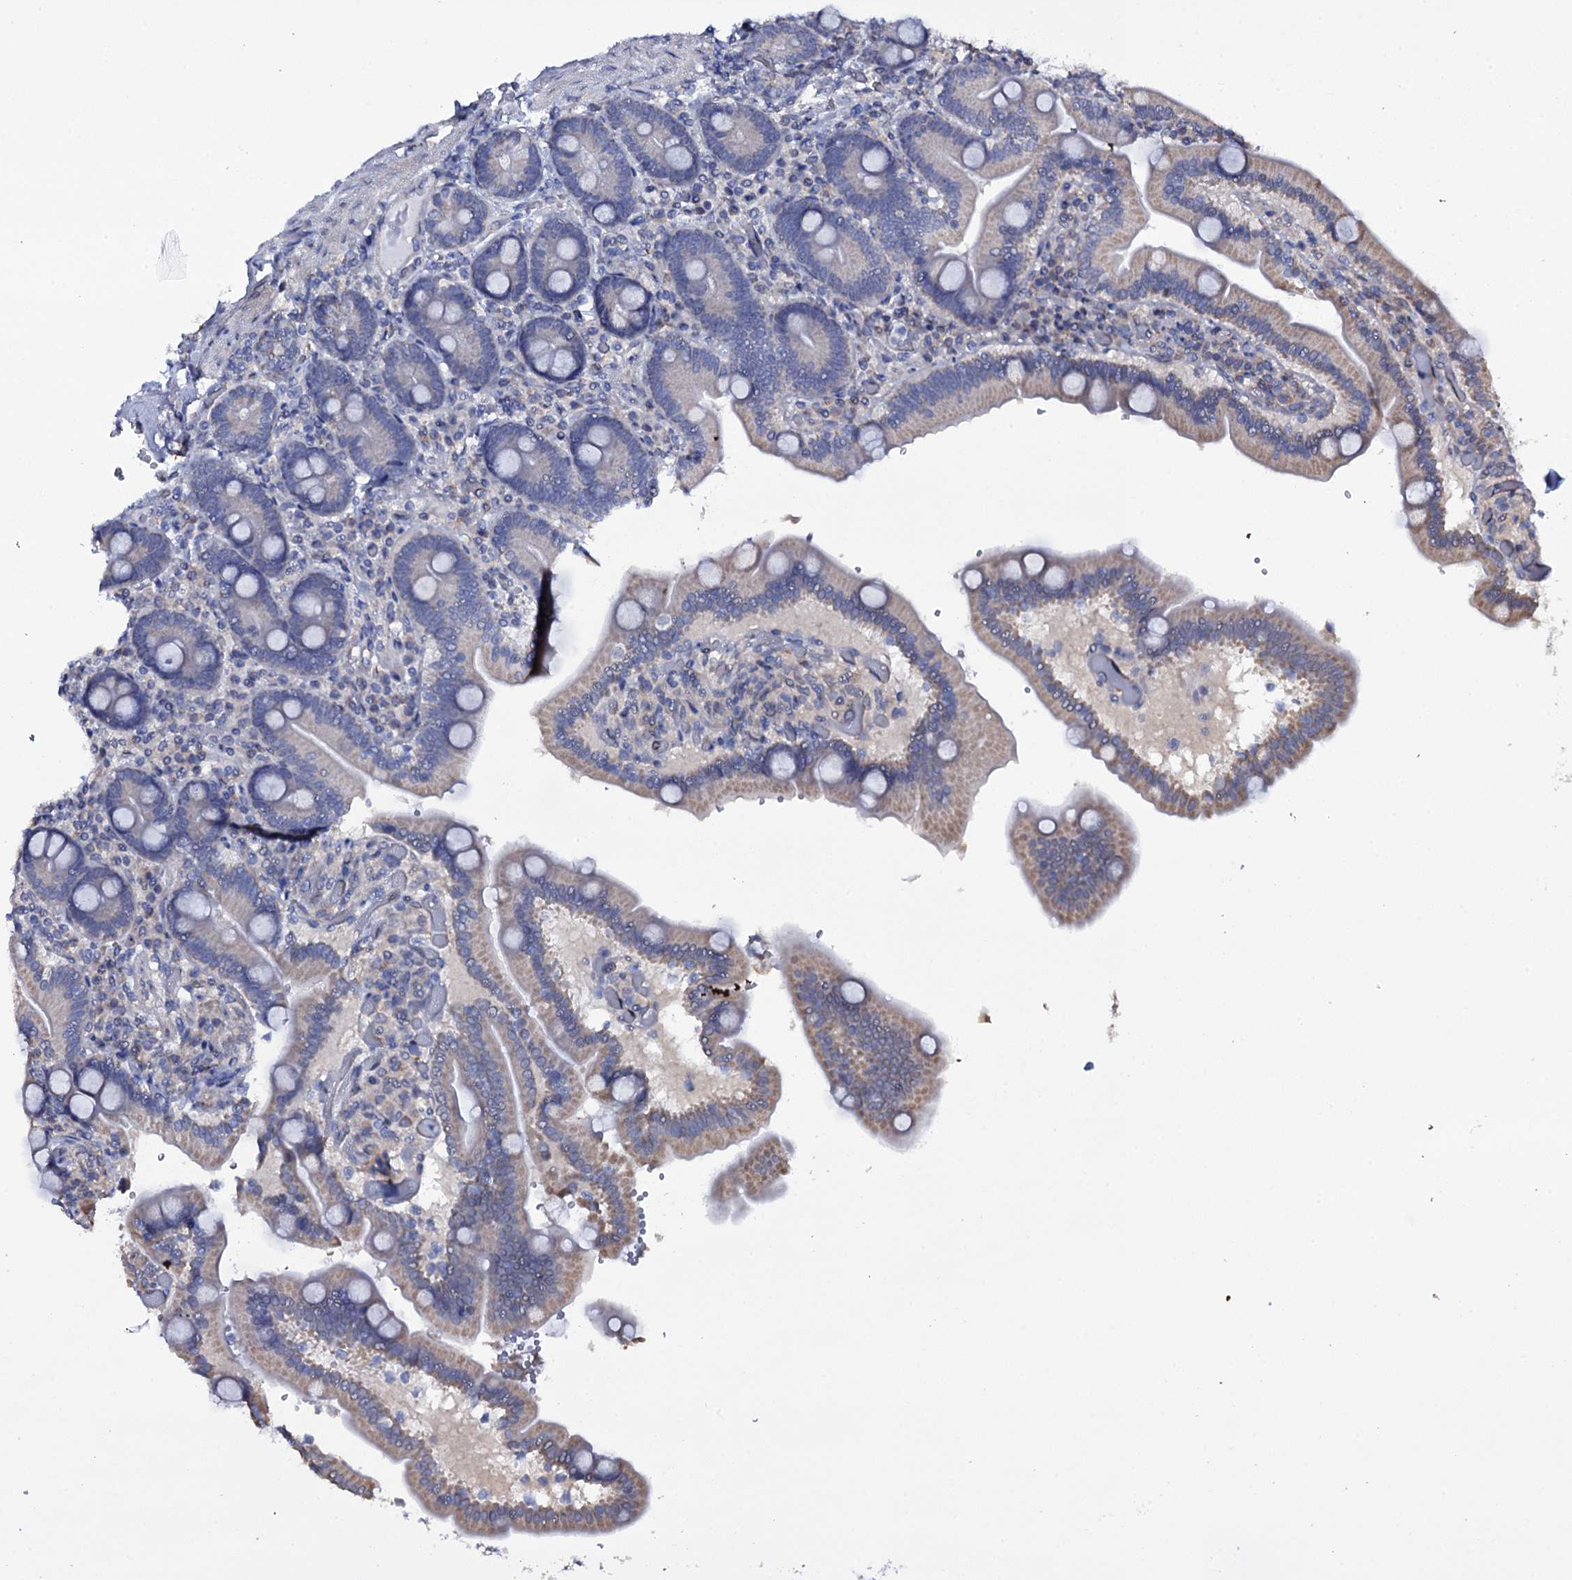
{"staining": {"intensity": "weak", "quantity": "<25%", "location": "cytoplasmic/membranous"}, "tissue": "duodenum", "cell_type": "Glandular cells", "image_type": "normal", "snomed": [{"axis": "morphology", "description": "Normal tissue, NOS"}, {"axis": "topography", "description": "Duodenum"}], "caption": "IHC of unremarkable human duodenum reveals no expression in glandular cells. (DAB (3,3'-diaminobenzidine) immunohistochemistry with hematoxylin counter stain).", "gene": "GAREM1", "patient": {"sex": "female", "age": 62}}